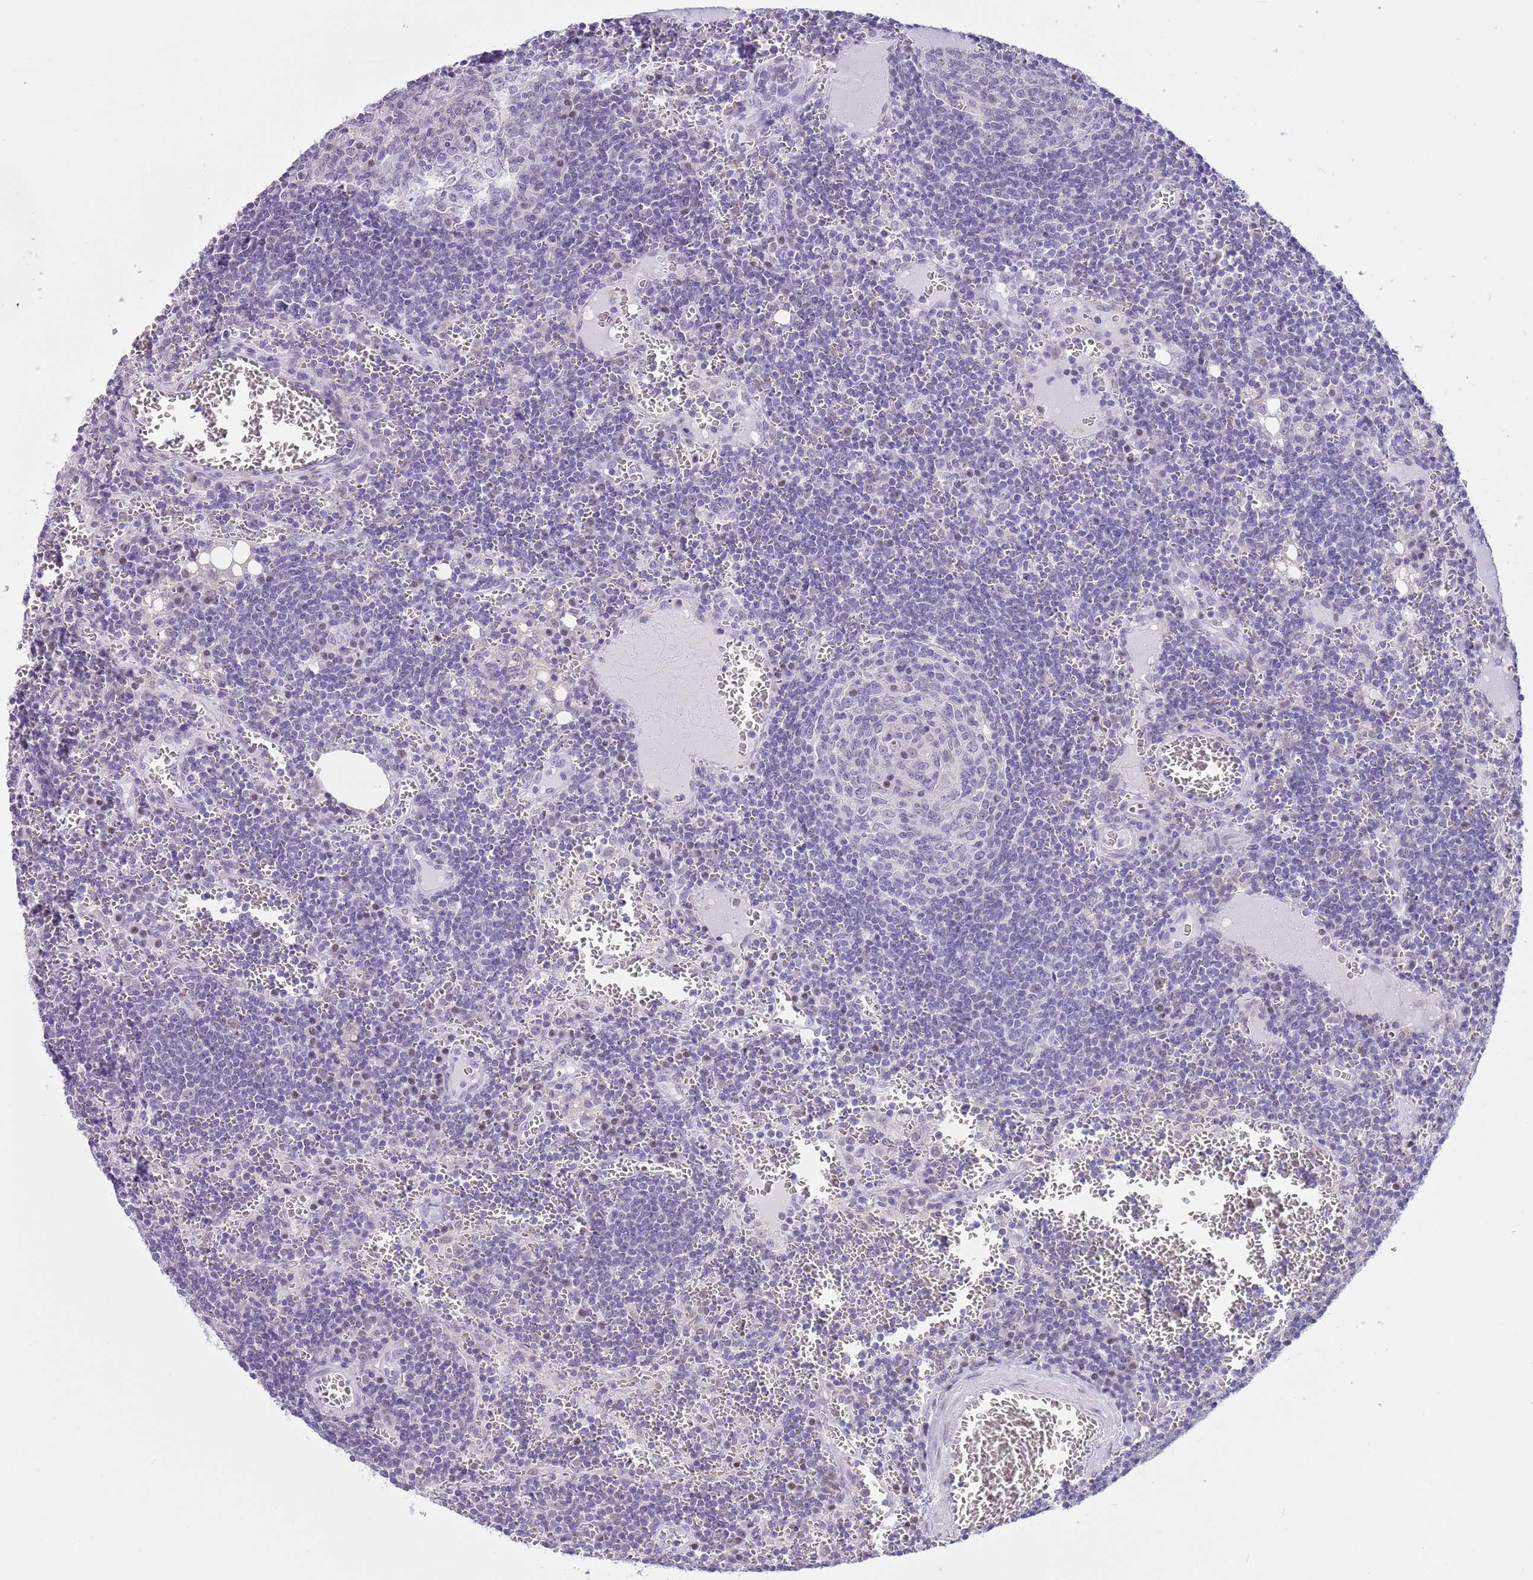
{"staining": {"intensity": "negative", "quantity": "none", "location": "none"}, "tissue": "lymph node", "cell_type": "Germinal center cells", "image_type": "normal", "snomed": [{"axis": "morphology", "description": "Normal tissue, NOS"}, {"axis": "topography", "description": "Lymph node"}], "caption": "The immunohistochemistry (IHC) histopathology image has no significant expression in germinal center cells of lymph node. (DAB IHC, high magnification).", "gene": "PPP1R17", "patient": {"sex": "female", "age": 73}}